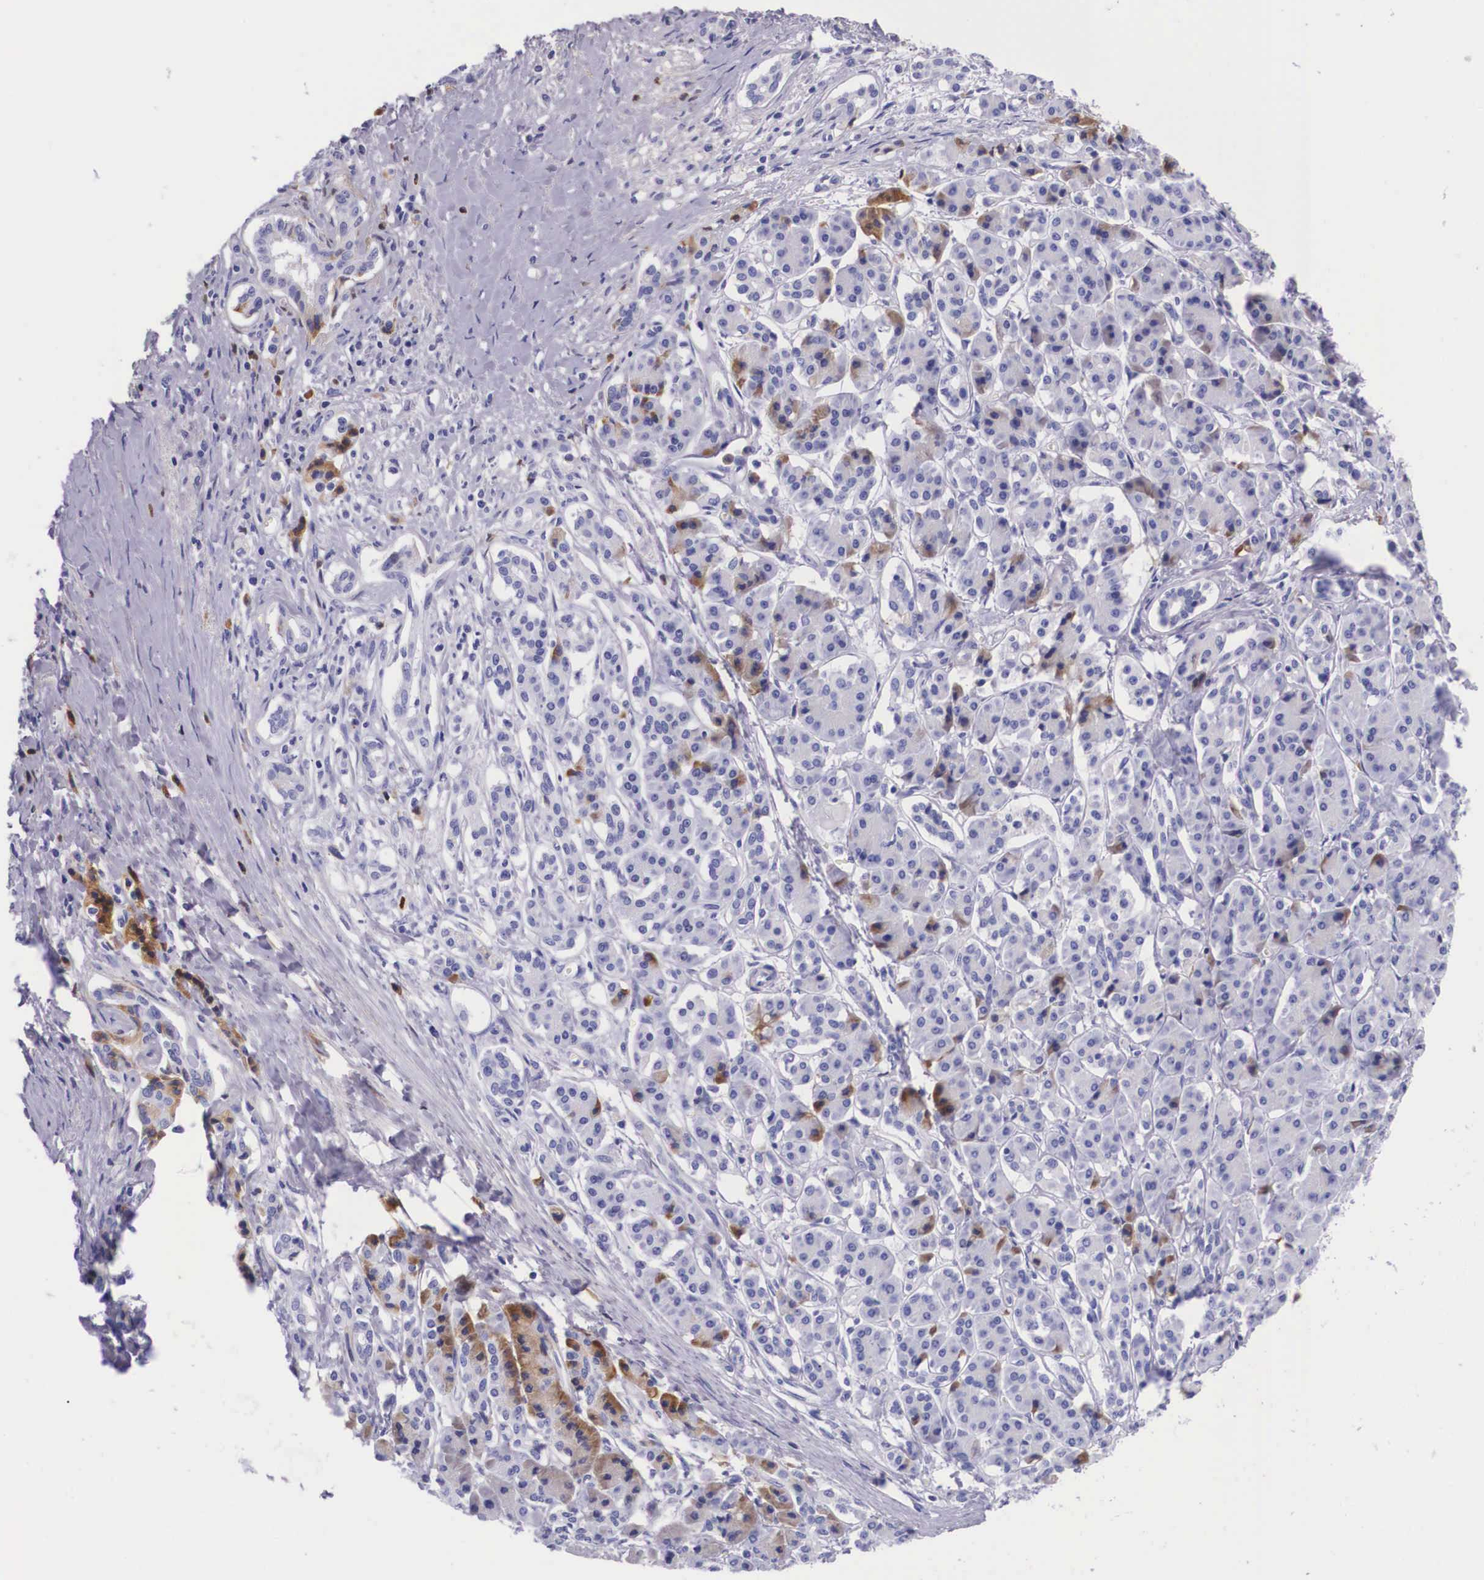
{"staining": {"intensity": "weak", "quantity": "<25%", "location": "cytoplasmic/membranous"}, "tissue": "pancreatic cancer", "cell_type": "Tumor cells", "image_type": "cancer", "snomed": [{"axis": "morphology", "description": "Adenocarcinoma, NOS"}, {"axis": "topography", "description": "Pancreas"}], "caption": "The IHC micrograph has no significant positivity in tumor cells of pancreatic cancer tissue. Nuclei are stained in blue.", "gene": "PLG", "patient": {"sex": "male", "age": 59}}